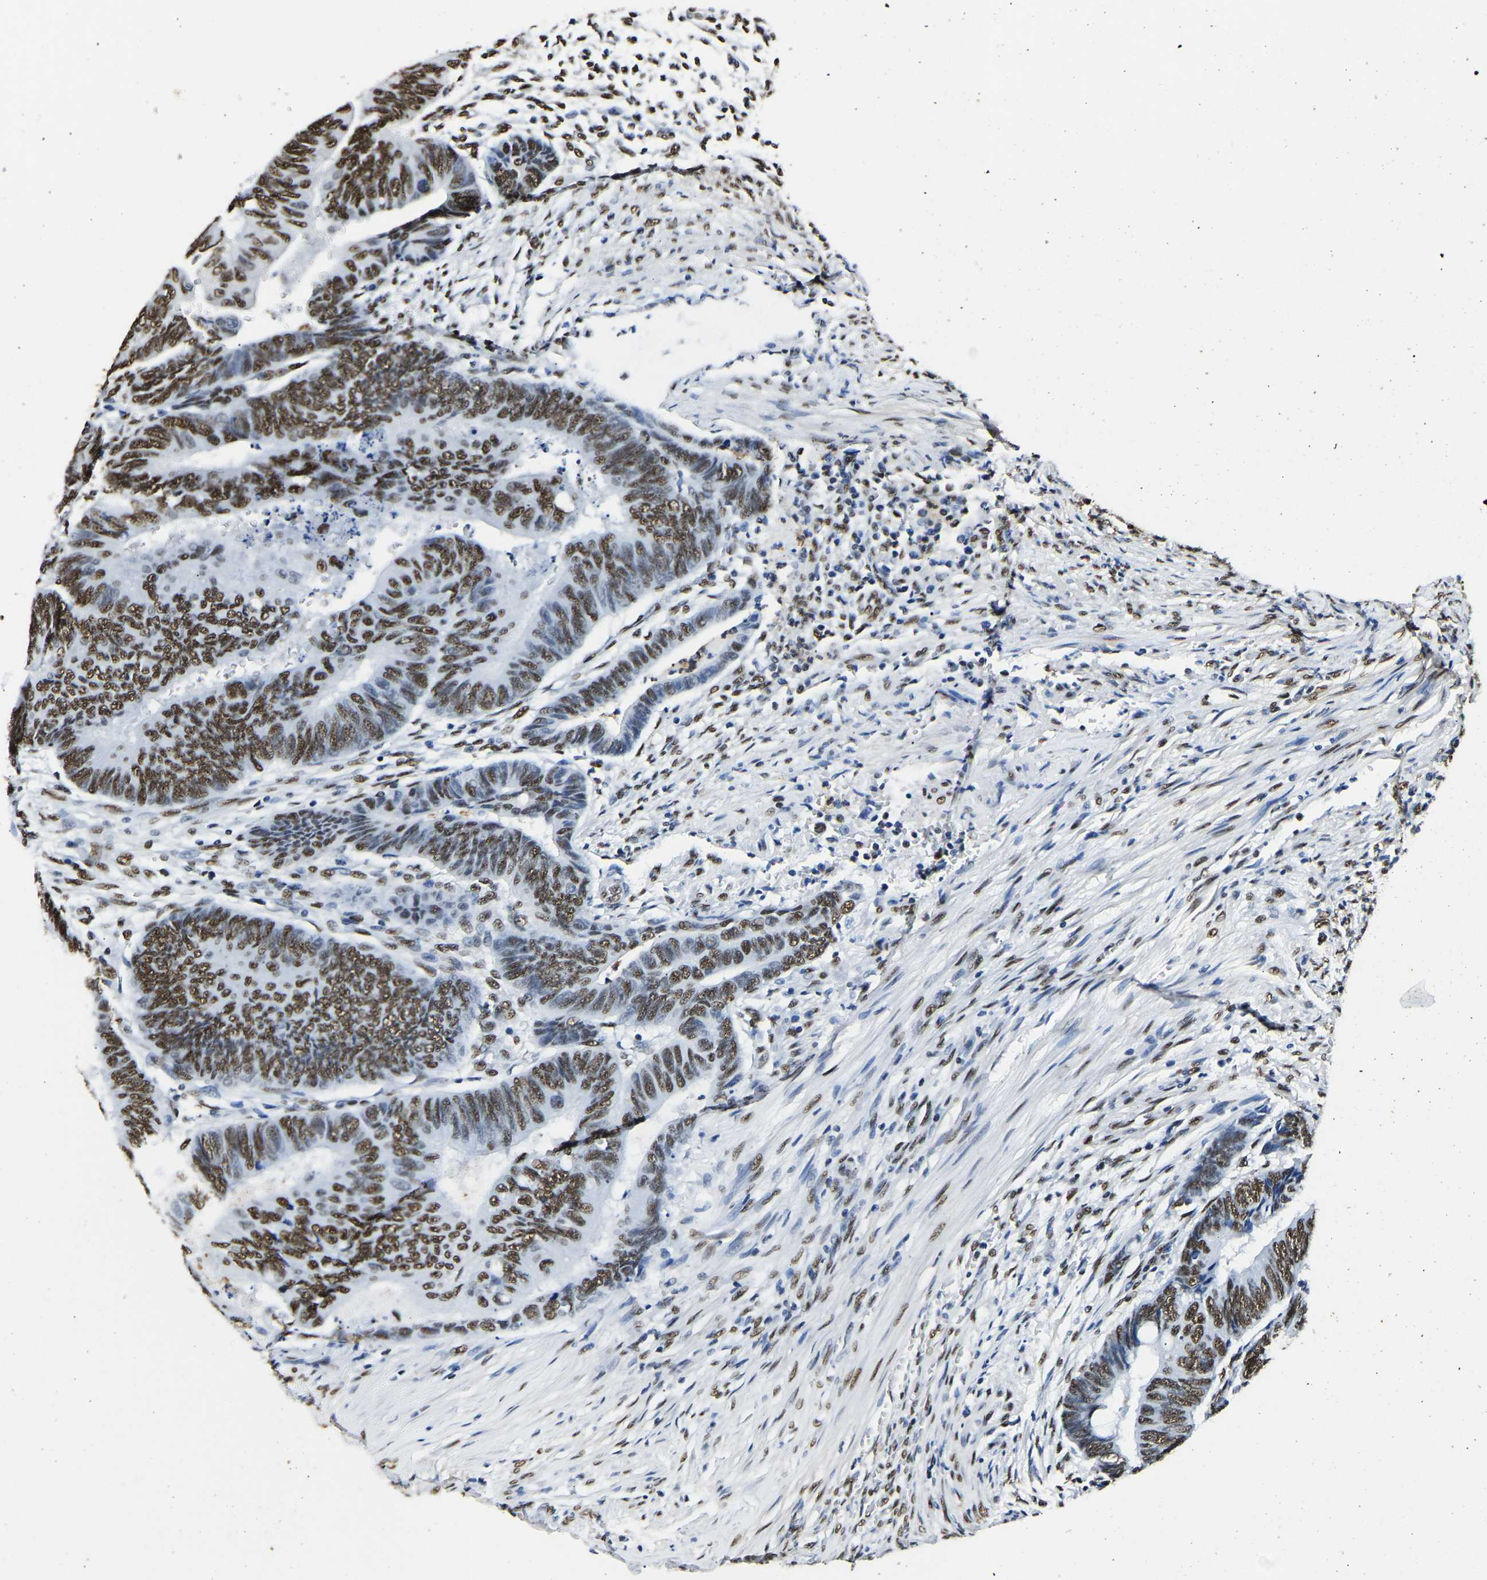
{"staining": {"intensity": "strong", "quantity": ">75%", "location": "nuclear"}, "tissue": "colorectal cancer", "cell_type": "Tumor cells", "image_type": "cancer", "snomed": [{"axis": "morphology", "description": "Normal tissue, NOS"}, {"axis": "morphology", "description": "Adenocarcinoma, NOS"}, {"axis": "topography", "description": "Rectum"}, {"axis": "topography", "description": "Peripheral nerve tissue"}], "caption": "Strong nuclear protein positivity is present in approximately >75% of tumor cells in colorectal cancer (adenocarcinoma). (DAB IHC, brown staining for protein, blue staining for nuclei).", "gene": "SAFB", "patient": {"sex": "male", "age": 92}}